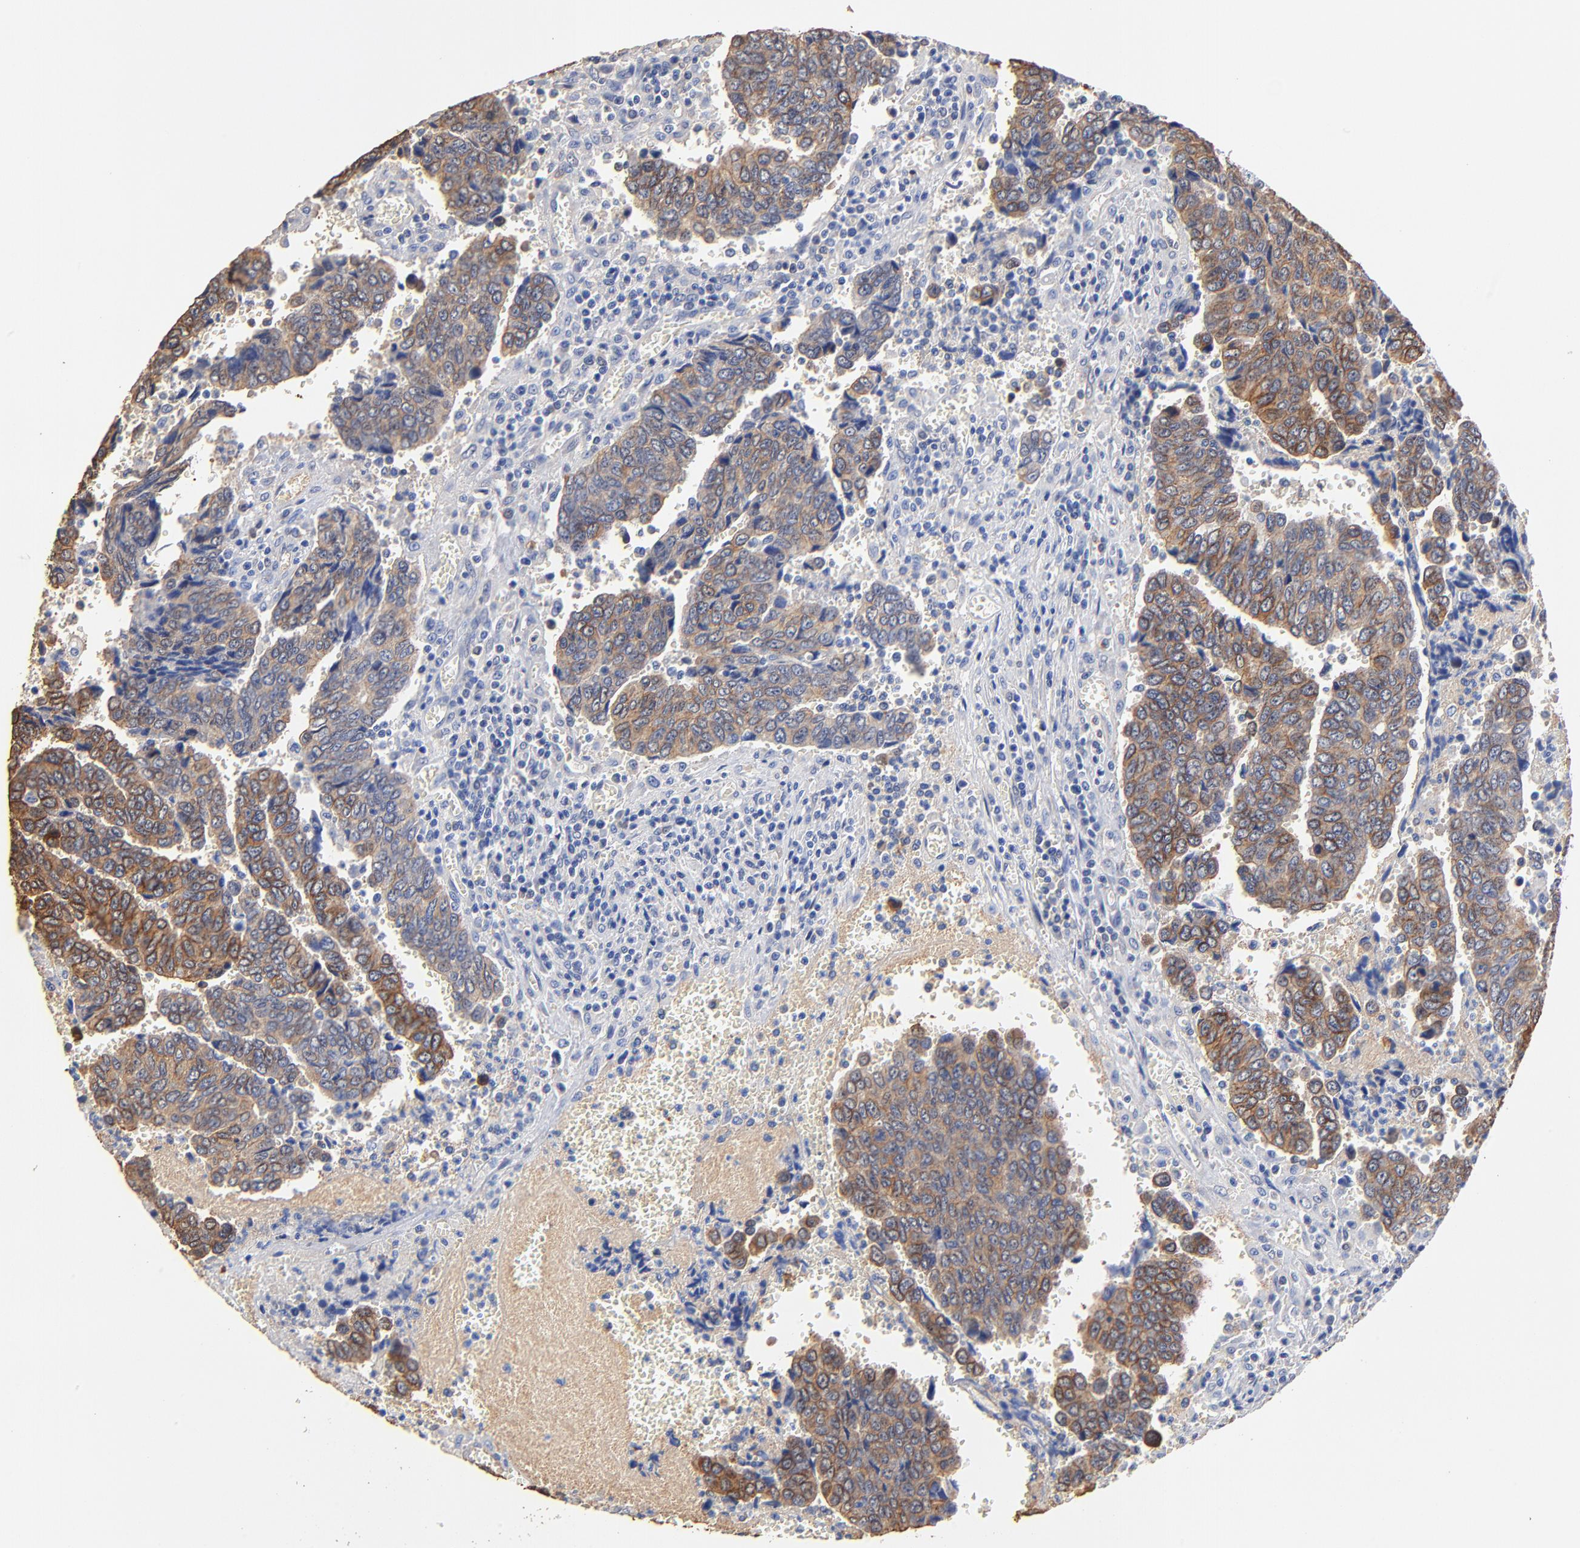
{"staining": {"intensity": "moderate", "quantity": ">75%", "location": "cytoplasmic/membranous"}, "tissue": "urothelial cancer", "cell_type": "Tumor cells", "image_type": "cancer", "snomed": [{"axis": "morphology", "description": "Urothelial carcinoma, High grade"}, {"axis": "topography", "description": "Urinary bladder"}], "caption": "The histopathology image reveals a brown stain indicating the presence of a protein in the cytoplasmic/membranous of tumor cells in high-grade urothelial carcinoma.", "gene": "TAGLN2", "patient": {"sex": "male", "age": 86}}